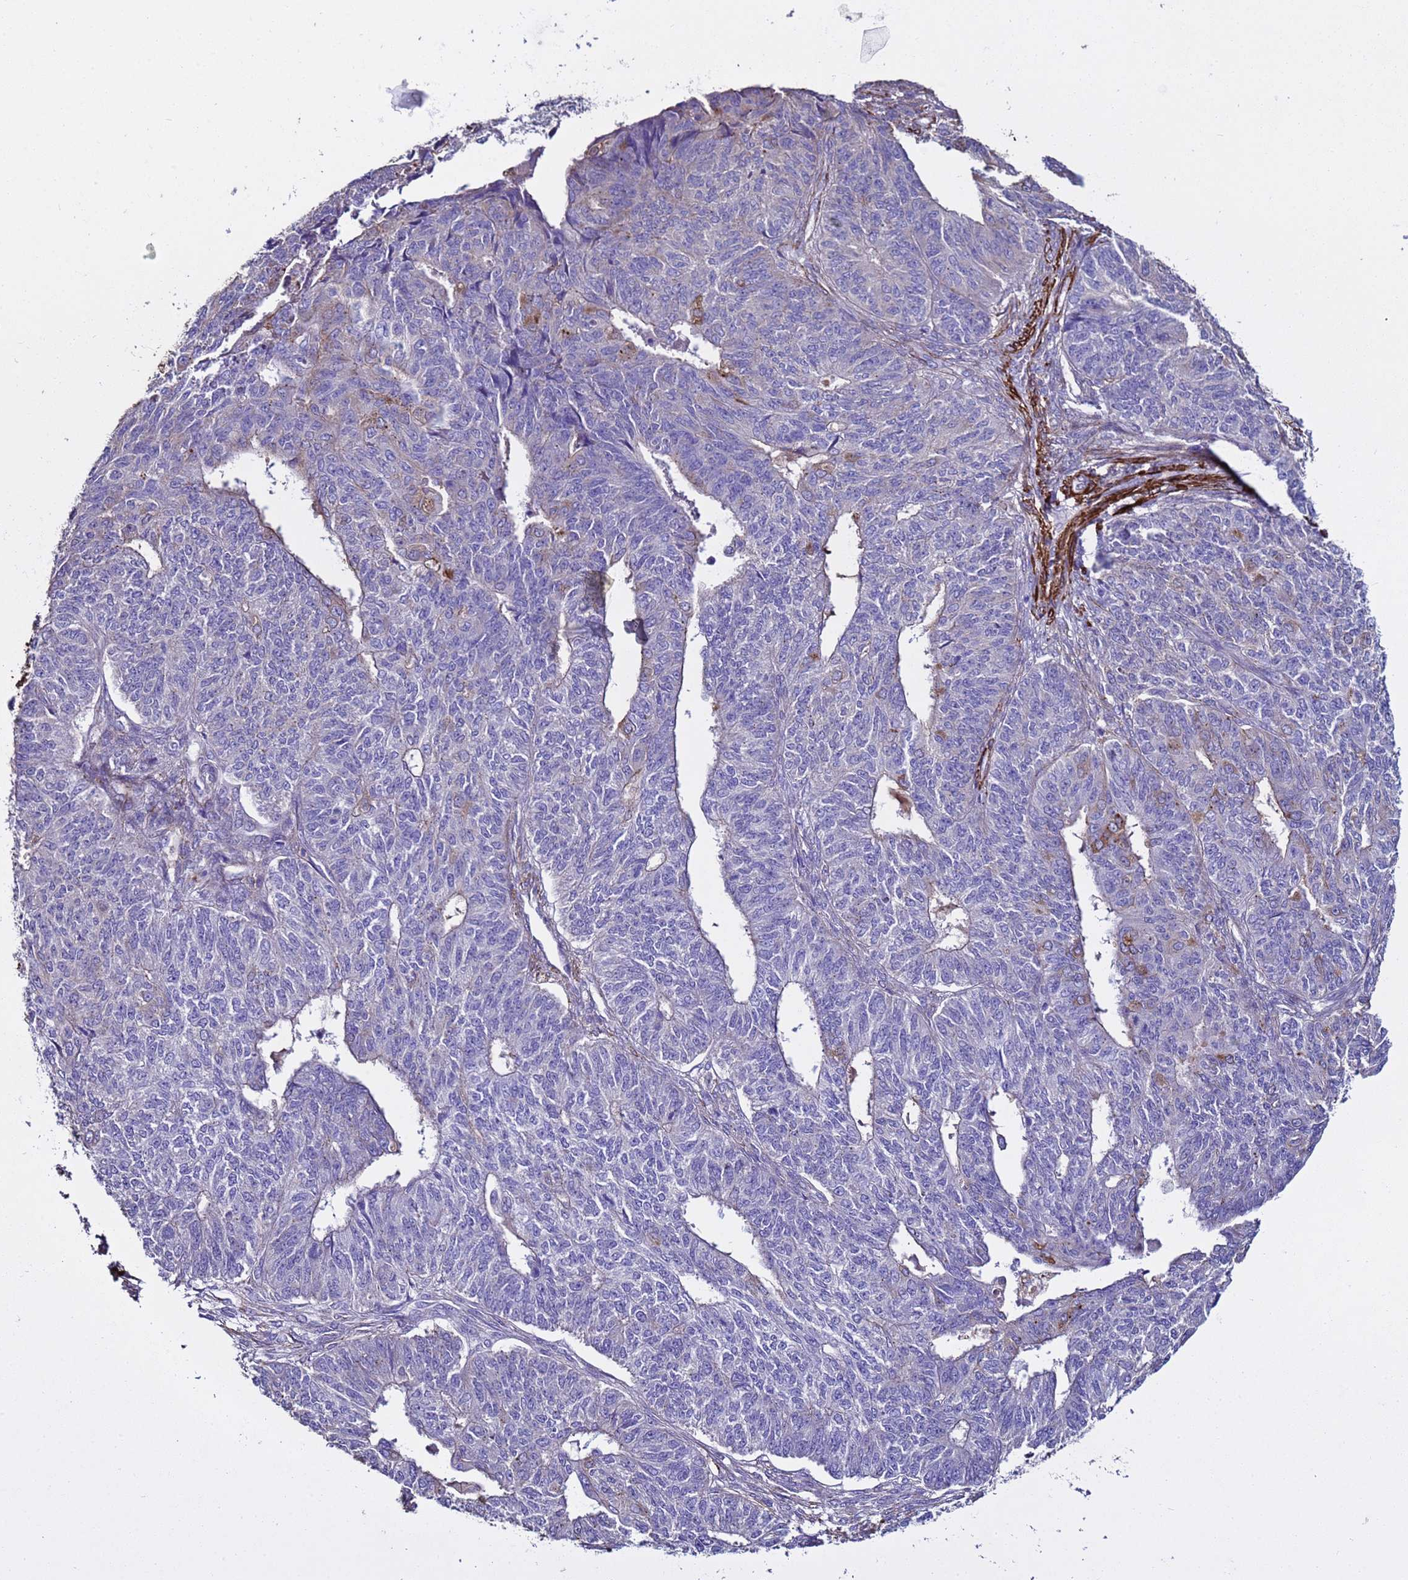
{"staining": {"intensity": "negative", "quantity": "none", "location": "none"}, "tissue": "endometrial cancer", "cell_type": "Tumor cells", "image_type": "cancer", "snomed": [{"axis": "morphology", "description": "Adenocarcinoma, NOS"}, {"axis": "topography", "description": "Endometrium"}], "caption": "The IHC micrograph has no significant staining in tumor cells of endometrial adenocarcinoma tissue.", "gene": "RABL2B", "patient": {"sex": "female", "age": 32}}